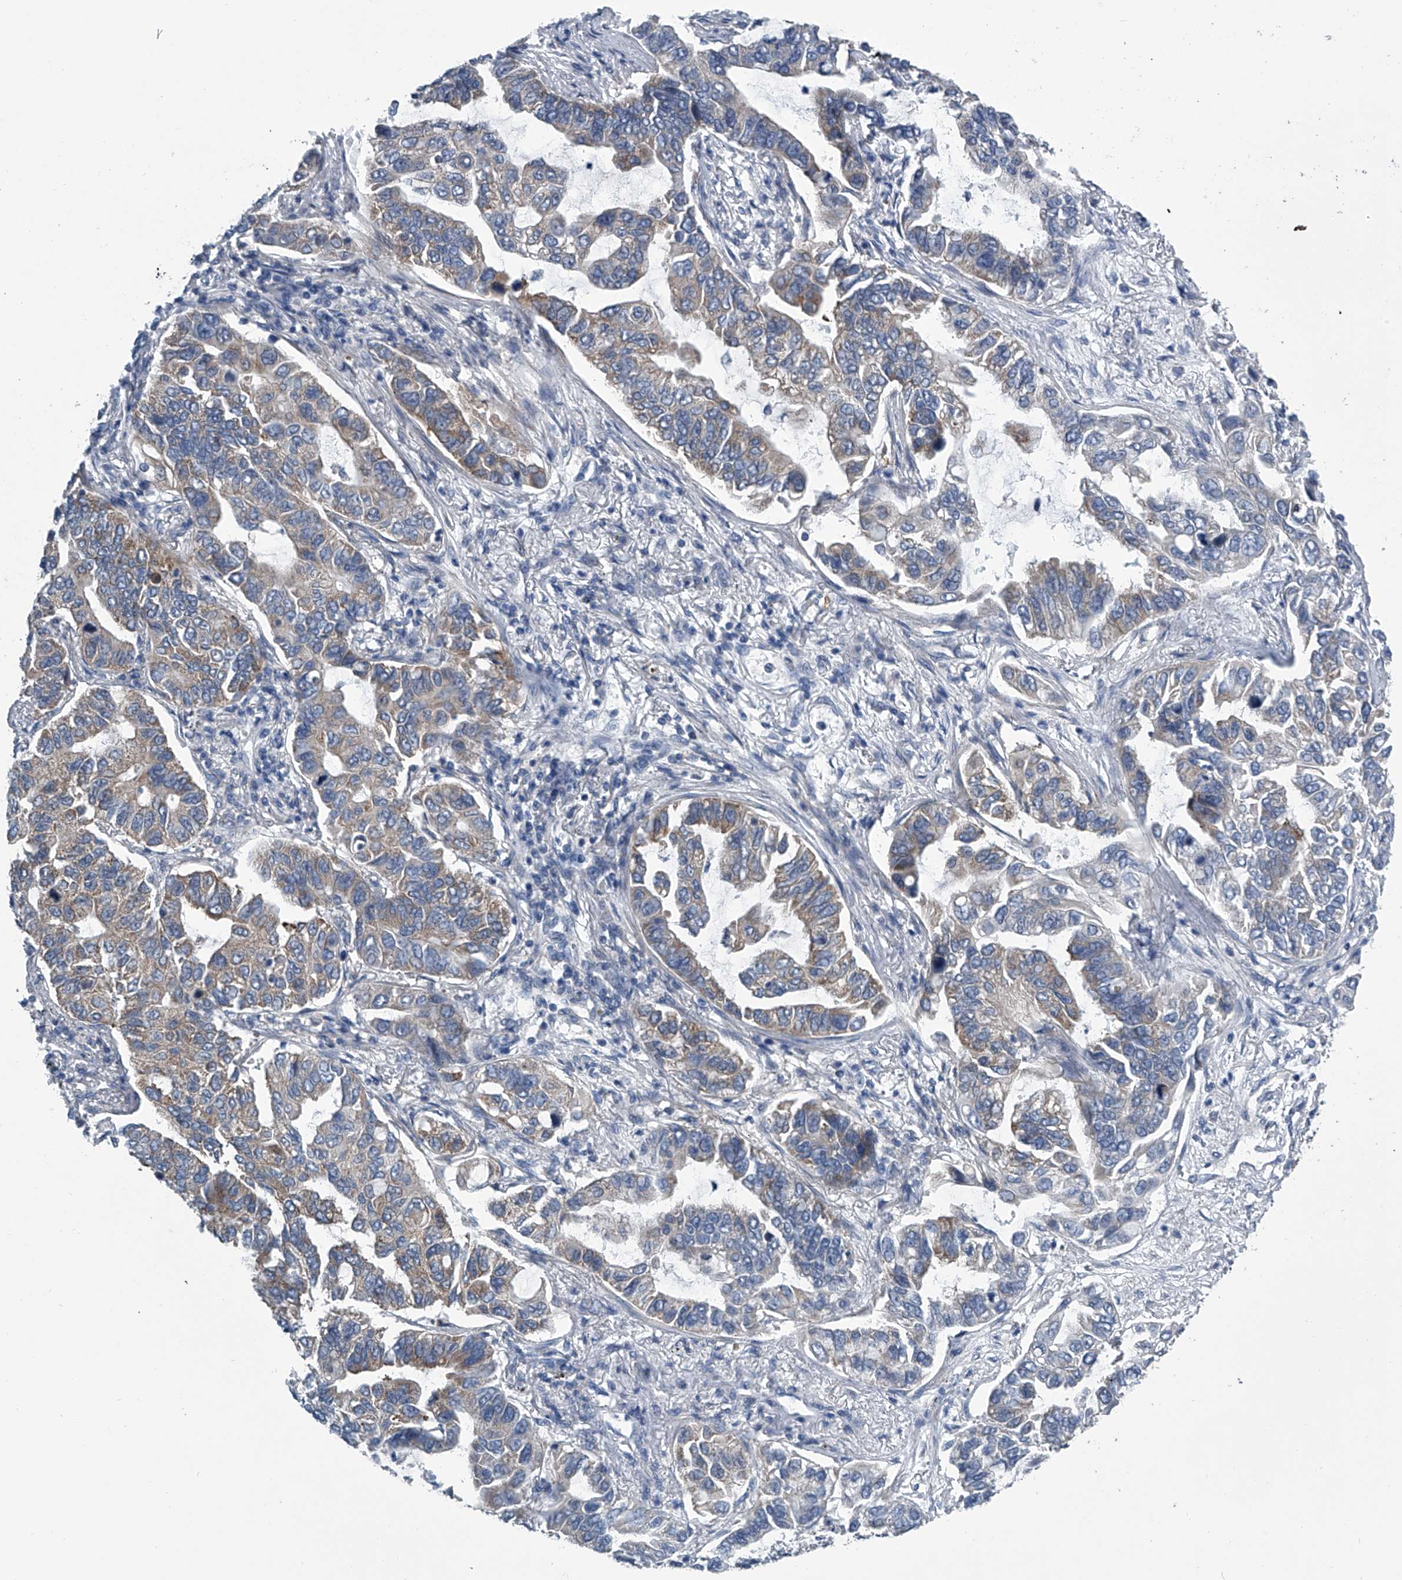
{"staining": {"intensity": "weak", "quantity": ">75%", "location": "cytoplasmic/membranous"}, "tissue": "lung cancer", "cell_type": "Tumor cells", "image_type": "cancer", "snomed": [{"axis": "morphology", "description": "Adenocarcinoma, NOS"}, {"axis": "topography", "description": "Lung"}], "caption": "Immunohistochemical staining of human lung adenocarcinoma demonstrates low levels of weak cytoplasmic/membranous positivity in about >75% of tumor cells.", "gene": "PPP2R5D", "patient": {"sex": "male", "age": 64}}